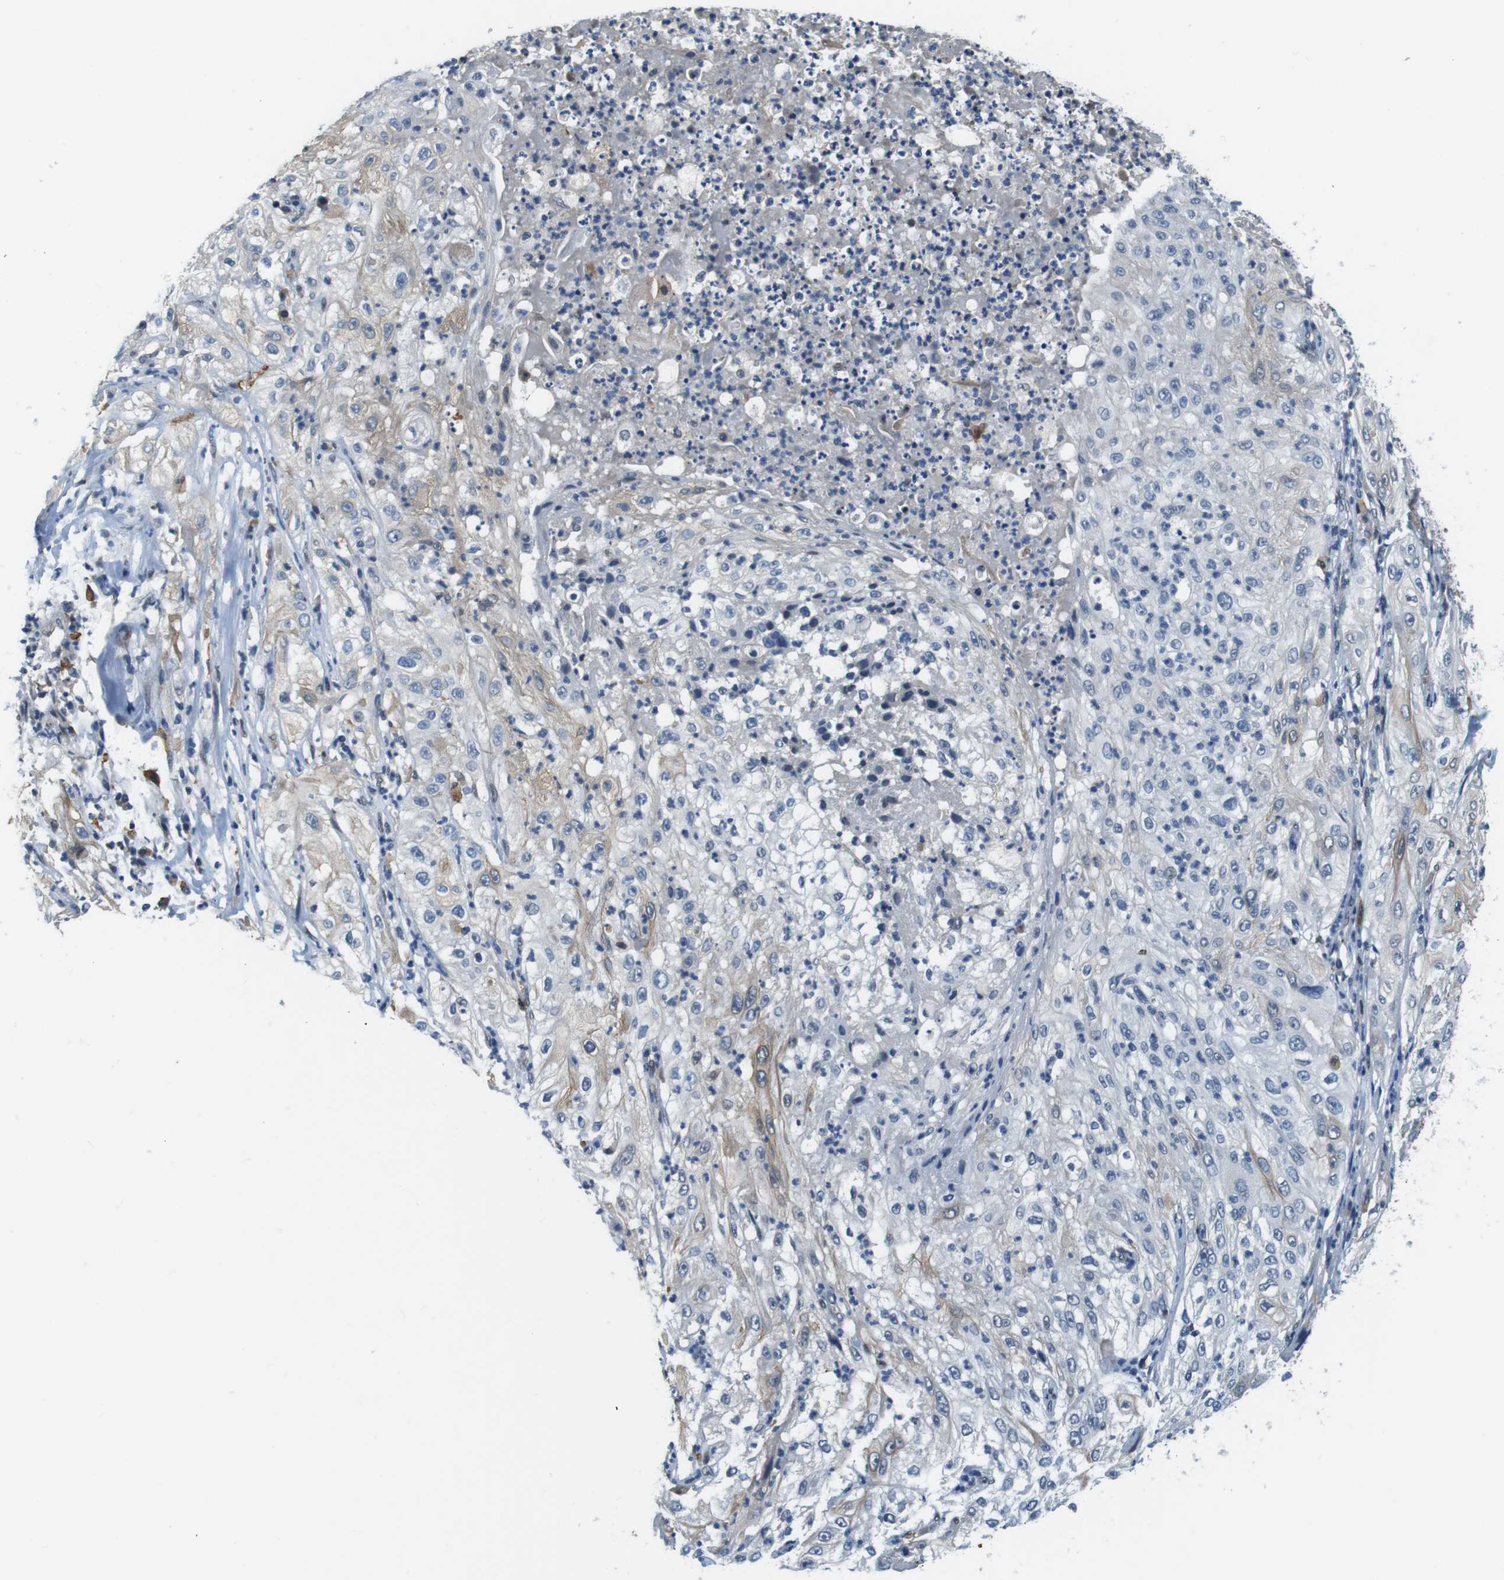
{"staining": {"intensity": "weak", "quantity": "<25%", "location": "cytoplasmic/membranous"}, "tissue": "lung cancer", "cell_type": "Tumor cells", "image_type": "cancer", "snomed": [{"axis": "morphology", "description": "Inflammation, NOS"}, {"axis": "morphology", "description": "Squamous cell carcinoma, NOS"}, {"axis": "topography", "description": "Lymph node"}, {"axis": "topography", "description": "Soft tissue"}, {"axis": "topography", "description": "Lung"}], "caption": "IHC micrograph of neoplastic tissue: lung cancer stained with DAB displays no significant protein expression in tumor cells.", "gene": "CD163L1", "patient": {"sex": "male", "age": 66}}